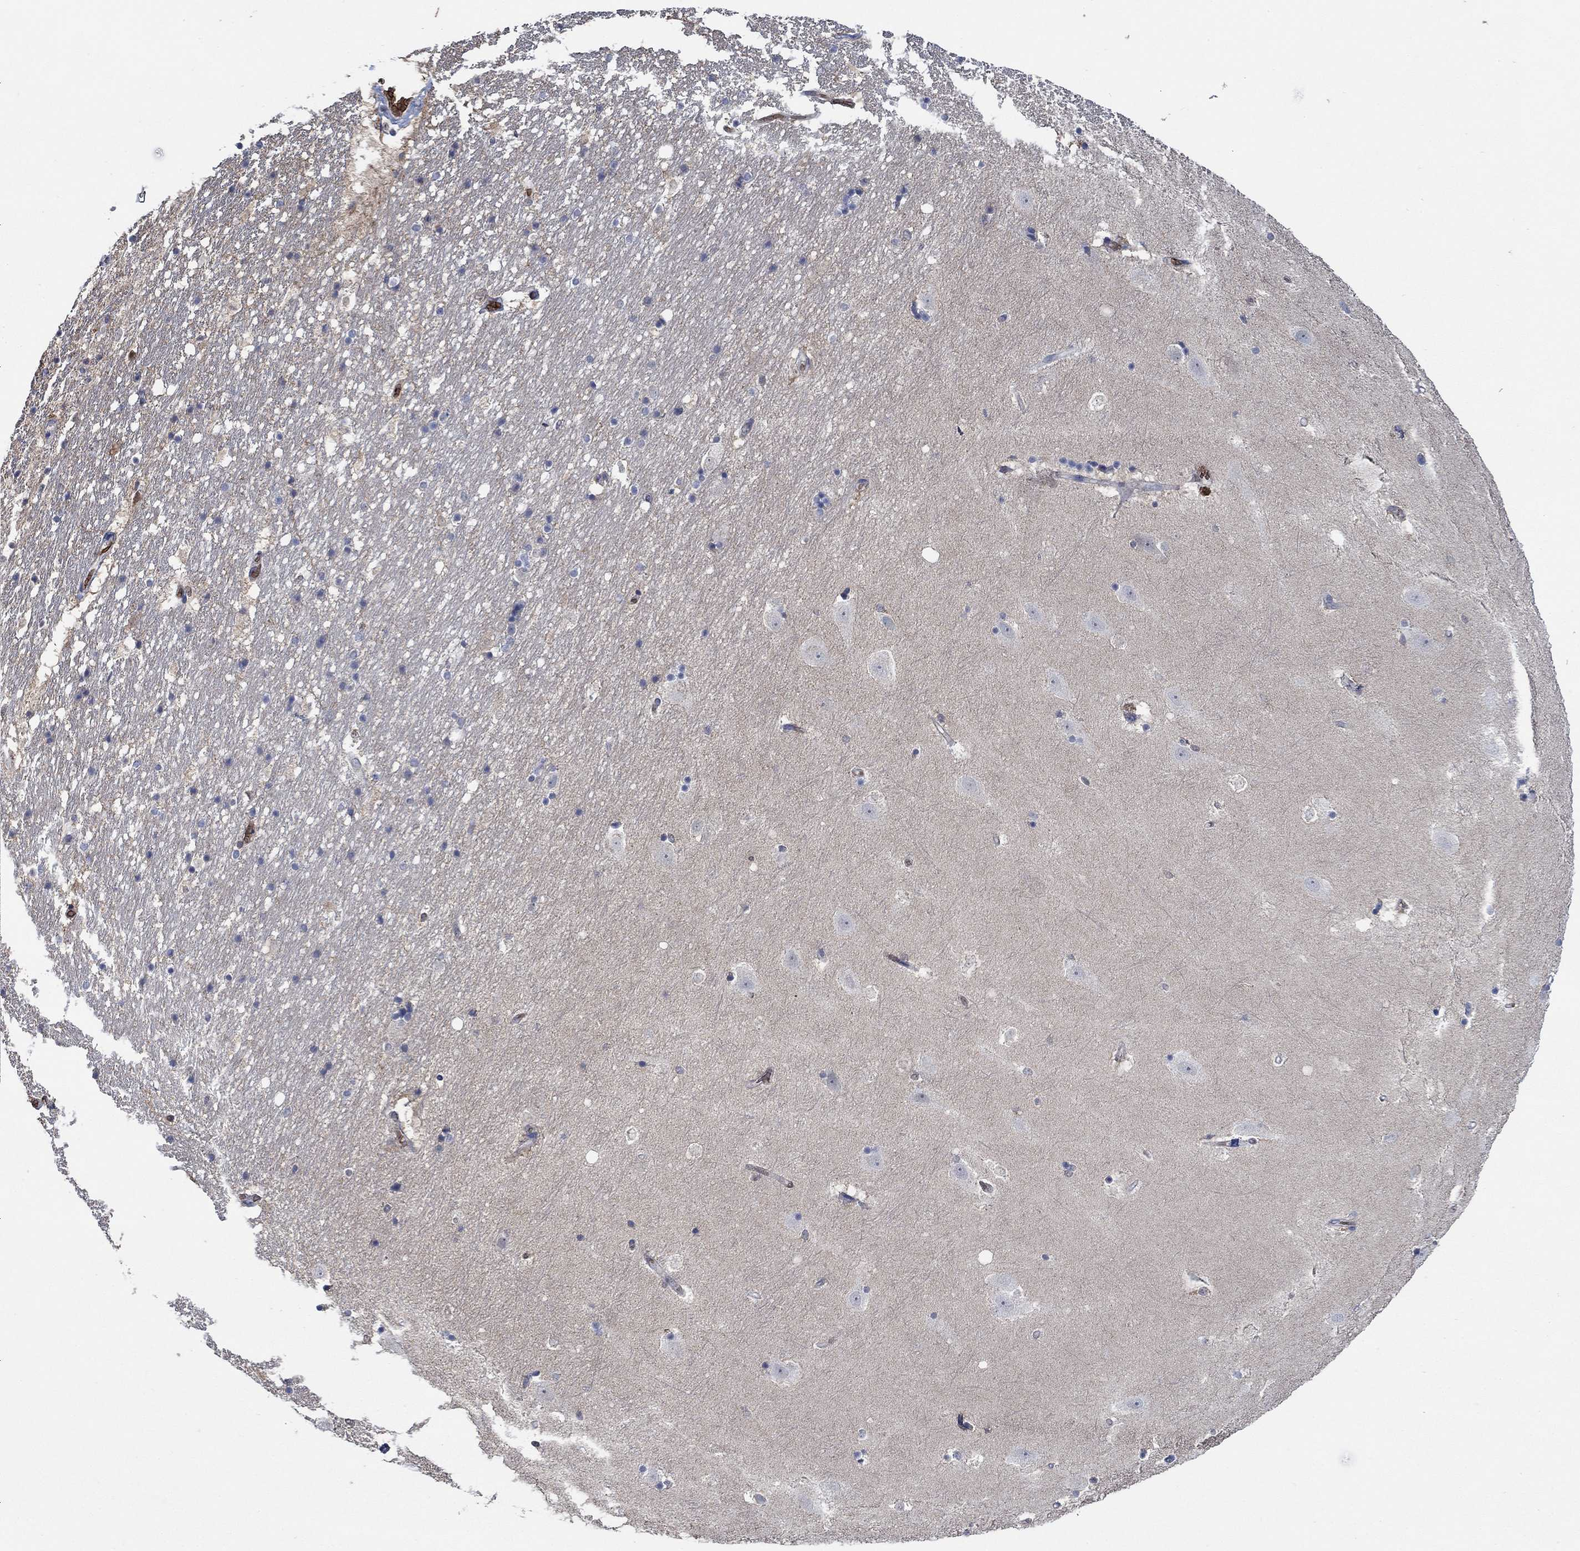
{"staining": {"intensity": "moderate", "quantity": "<25%", "location": "cytoplasmic/membranous"}, "tissue": "hippocampus", "cell_type": "Glial cells", "image_type": "normal", "snomed": [{"axis": "morphology", "description": "Normal tissue, NOS"}, {"axis": "topography", "description": "Hippocampus"}], "caption": "Immunohistochemical staining of normal hippocampus demonstrates <25% levels of moderate cytoplasmic/membranous protein staining in approximately <25% of glial cells. The staining is performed using DAB brown chromogen to label protein expression. The nuclei are counter-stained blue using hematoxylin.", "gene": "MPP1", "patient": {"sex": "male", "age": 49}}